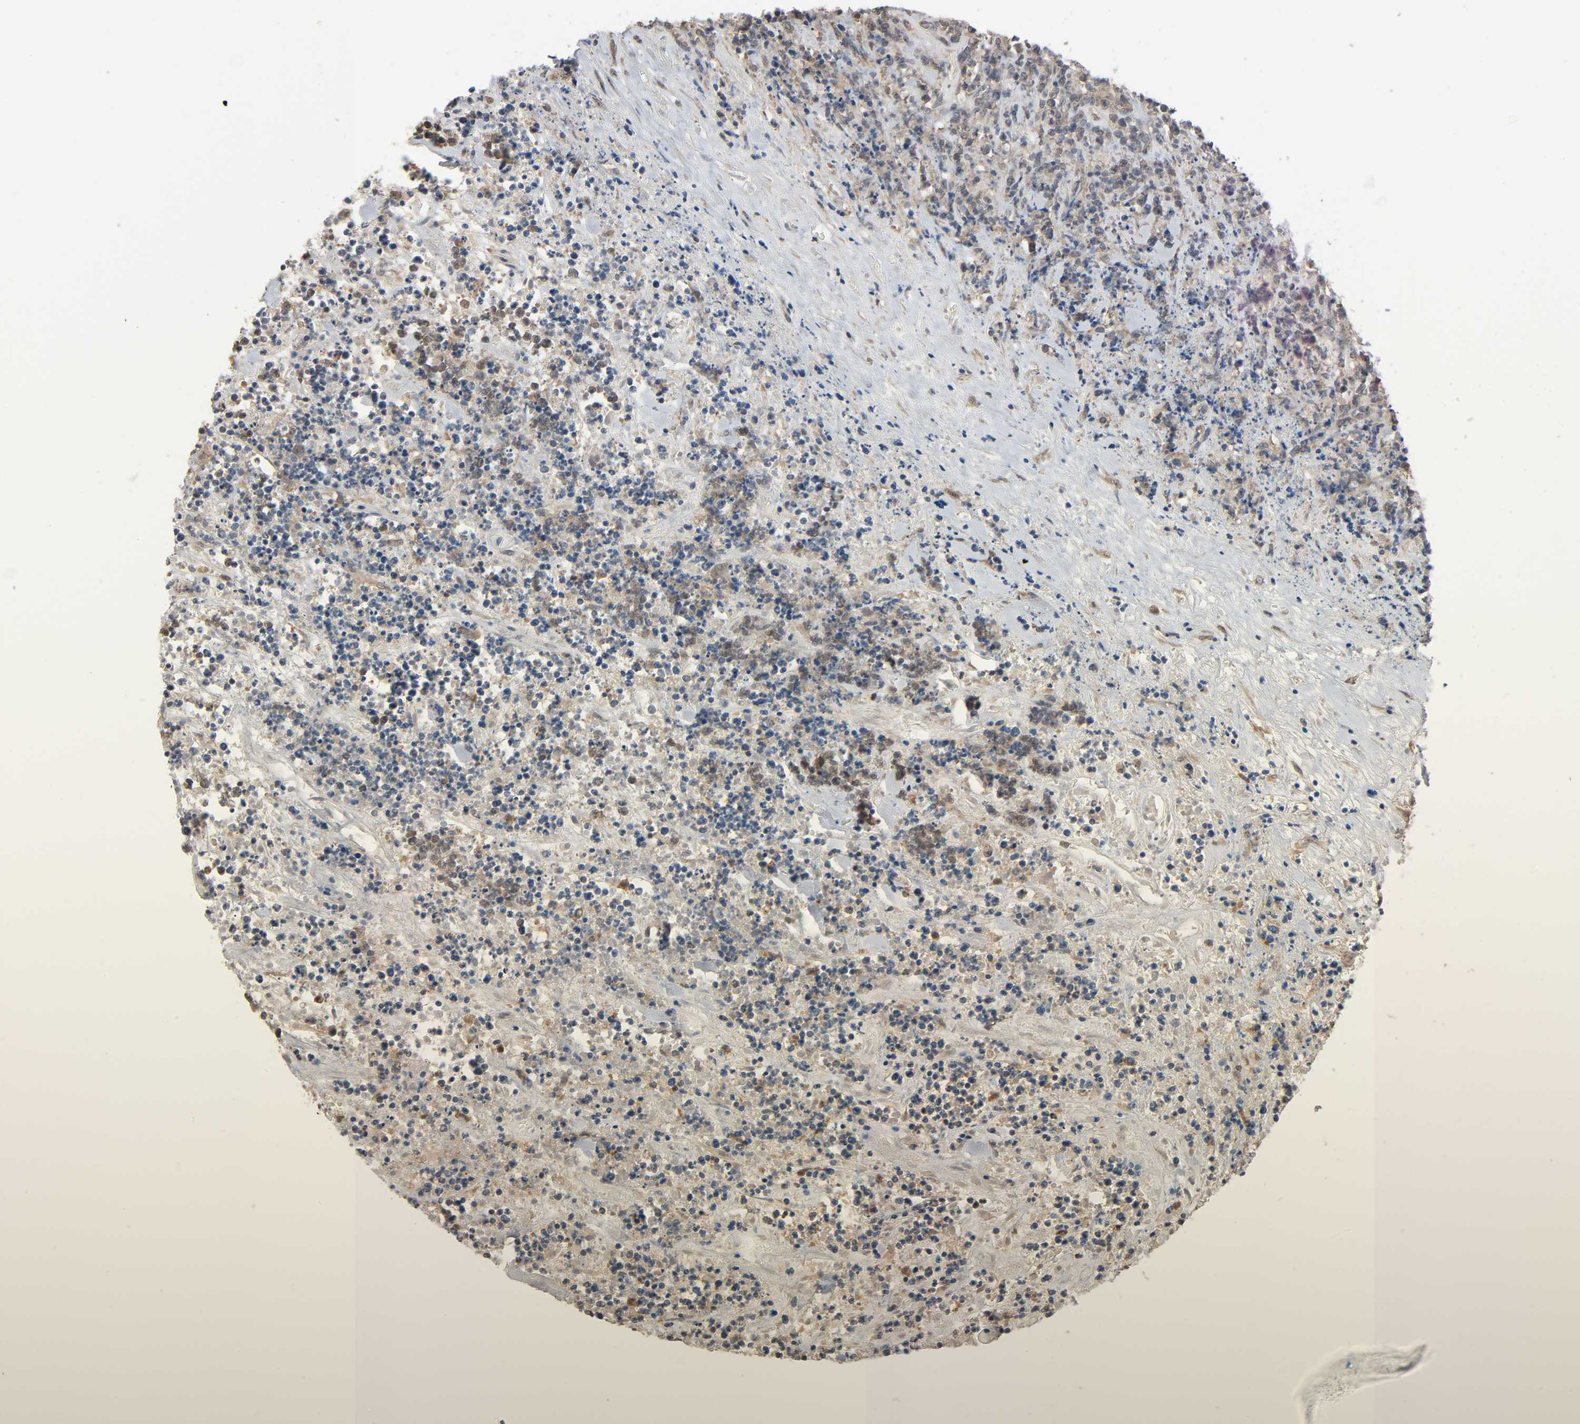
{"staining": {"intensity": "weak", "quantity": "25%-75%", "location": "cytoplasmic/membranous,nuclear"}, "tissue": "lymphoma", "cell_type": "Tumor cells", "image_type": "cancer", "snomed": [{"axis": "morphology", "description": "Malignant lymphoma, non-Hodgkin's type, High grade"}, {"axis": "topography", "description": "Soft tissue"}], "caption": "Malignant lymphoma, non-Hodgkin's type (high-grade) tissue shows weak cytoplasmic/membranous and nuclear expression in about 25%-75% of tumor cells", "gene": "NEDD8", "patient": {"sex": "male", "age": 18}}